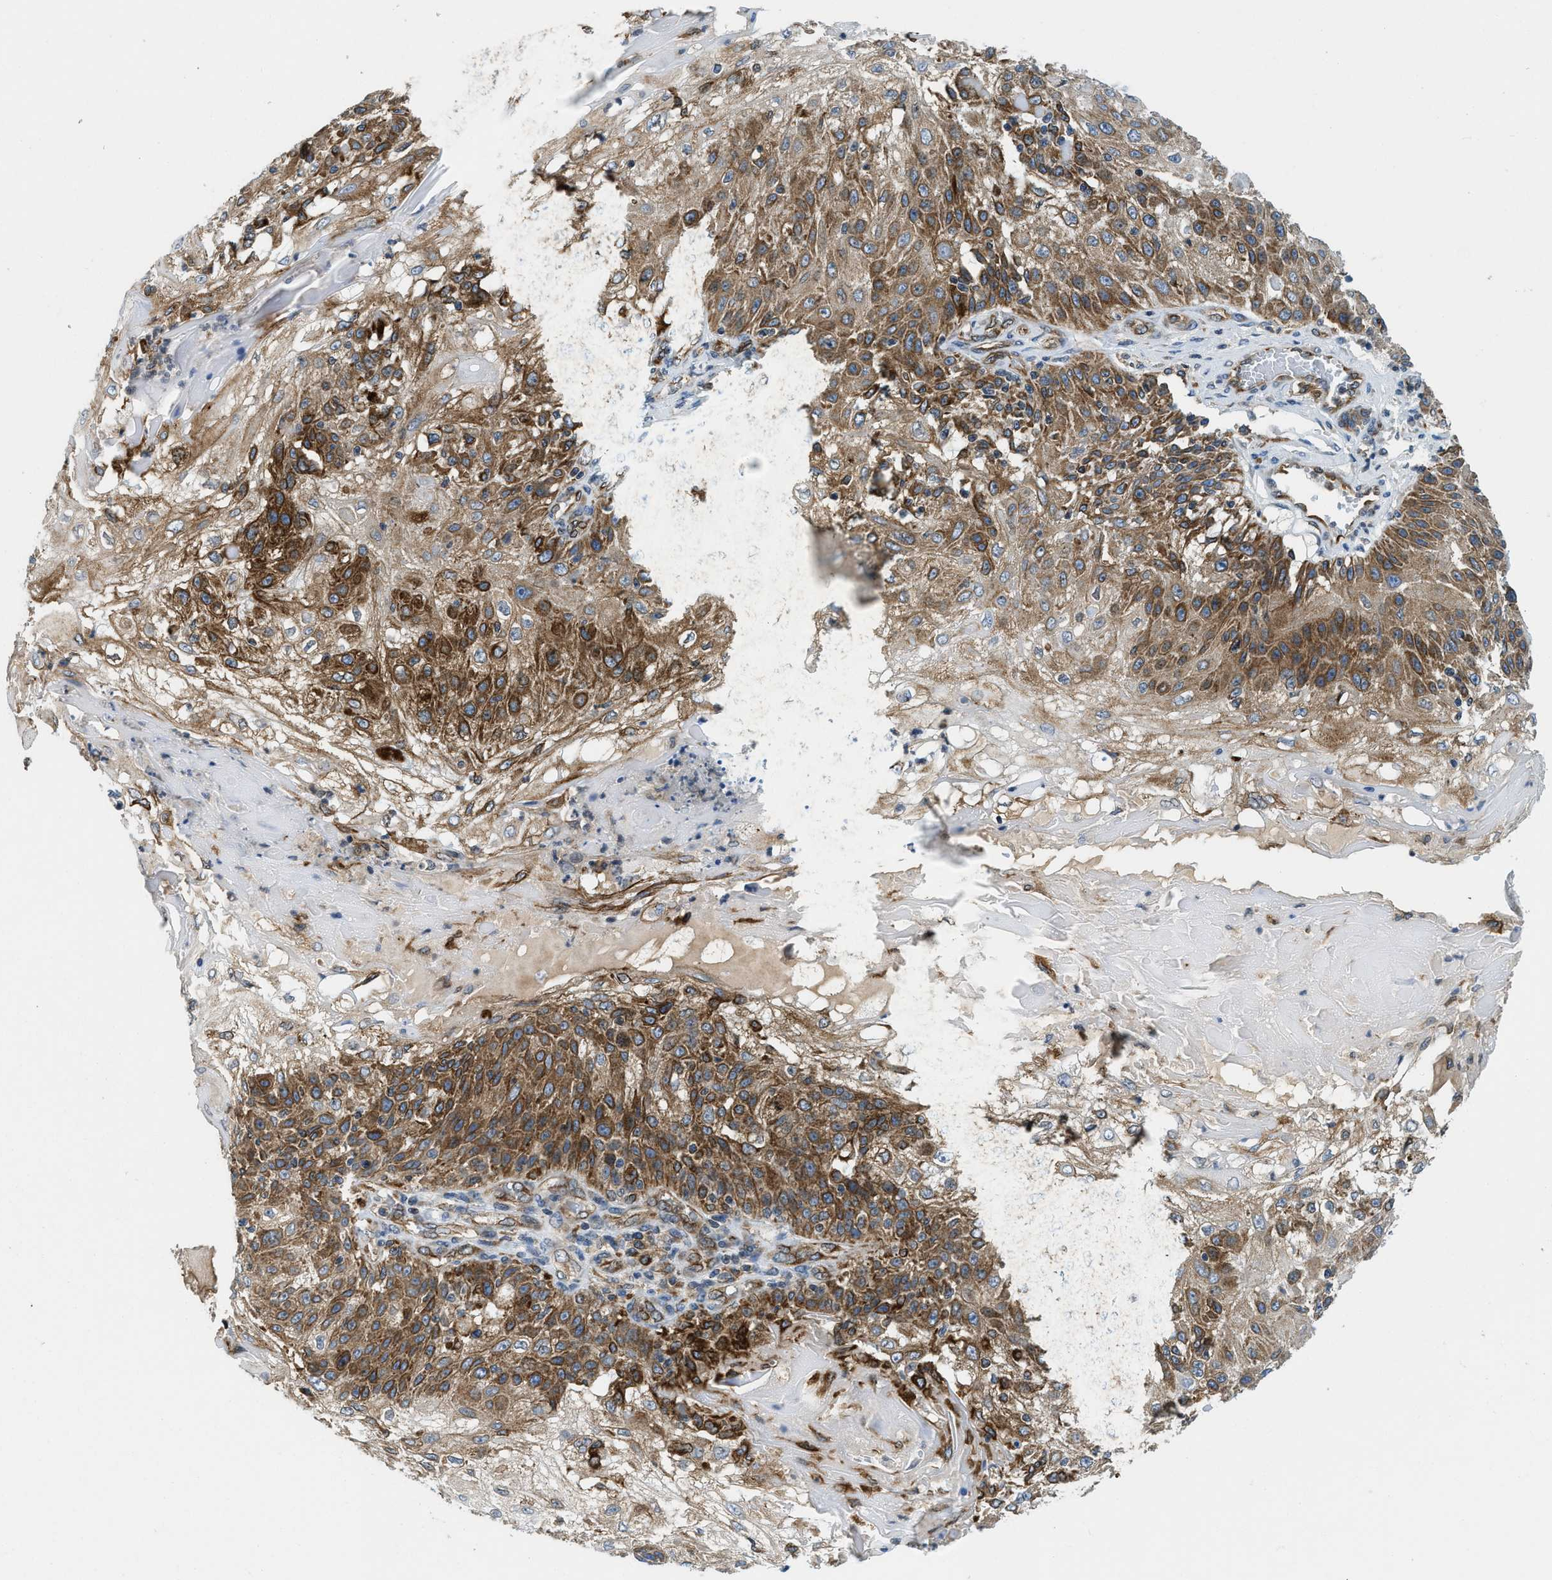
{"staining": {"intensity": "moderate", "quantity": ">75%", "location": "cytoplasmic/membranous"}, "tissue": "skin cancer", "cell_type": "Tumor cells", "image_type": "cancer", "snomed": [{"axis": "morphology", "description": "Normal tissue, NOS"}, {"axis": "morphology", "description": "Squamous cell carcinoma, NOS"}, {"axis": "topography", "description": "Skin"}], "caption": "Immunohistochemical staining of human squamous cell carcinoma (skin) shows medium levels of moderate cytoplasmic/membranous positivity in approximately >75% of tumor cells.", "gene": "BCAP31", "patient": {"sex": "female", "age": 83}}